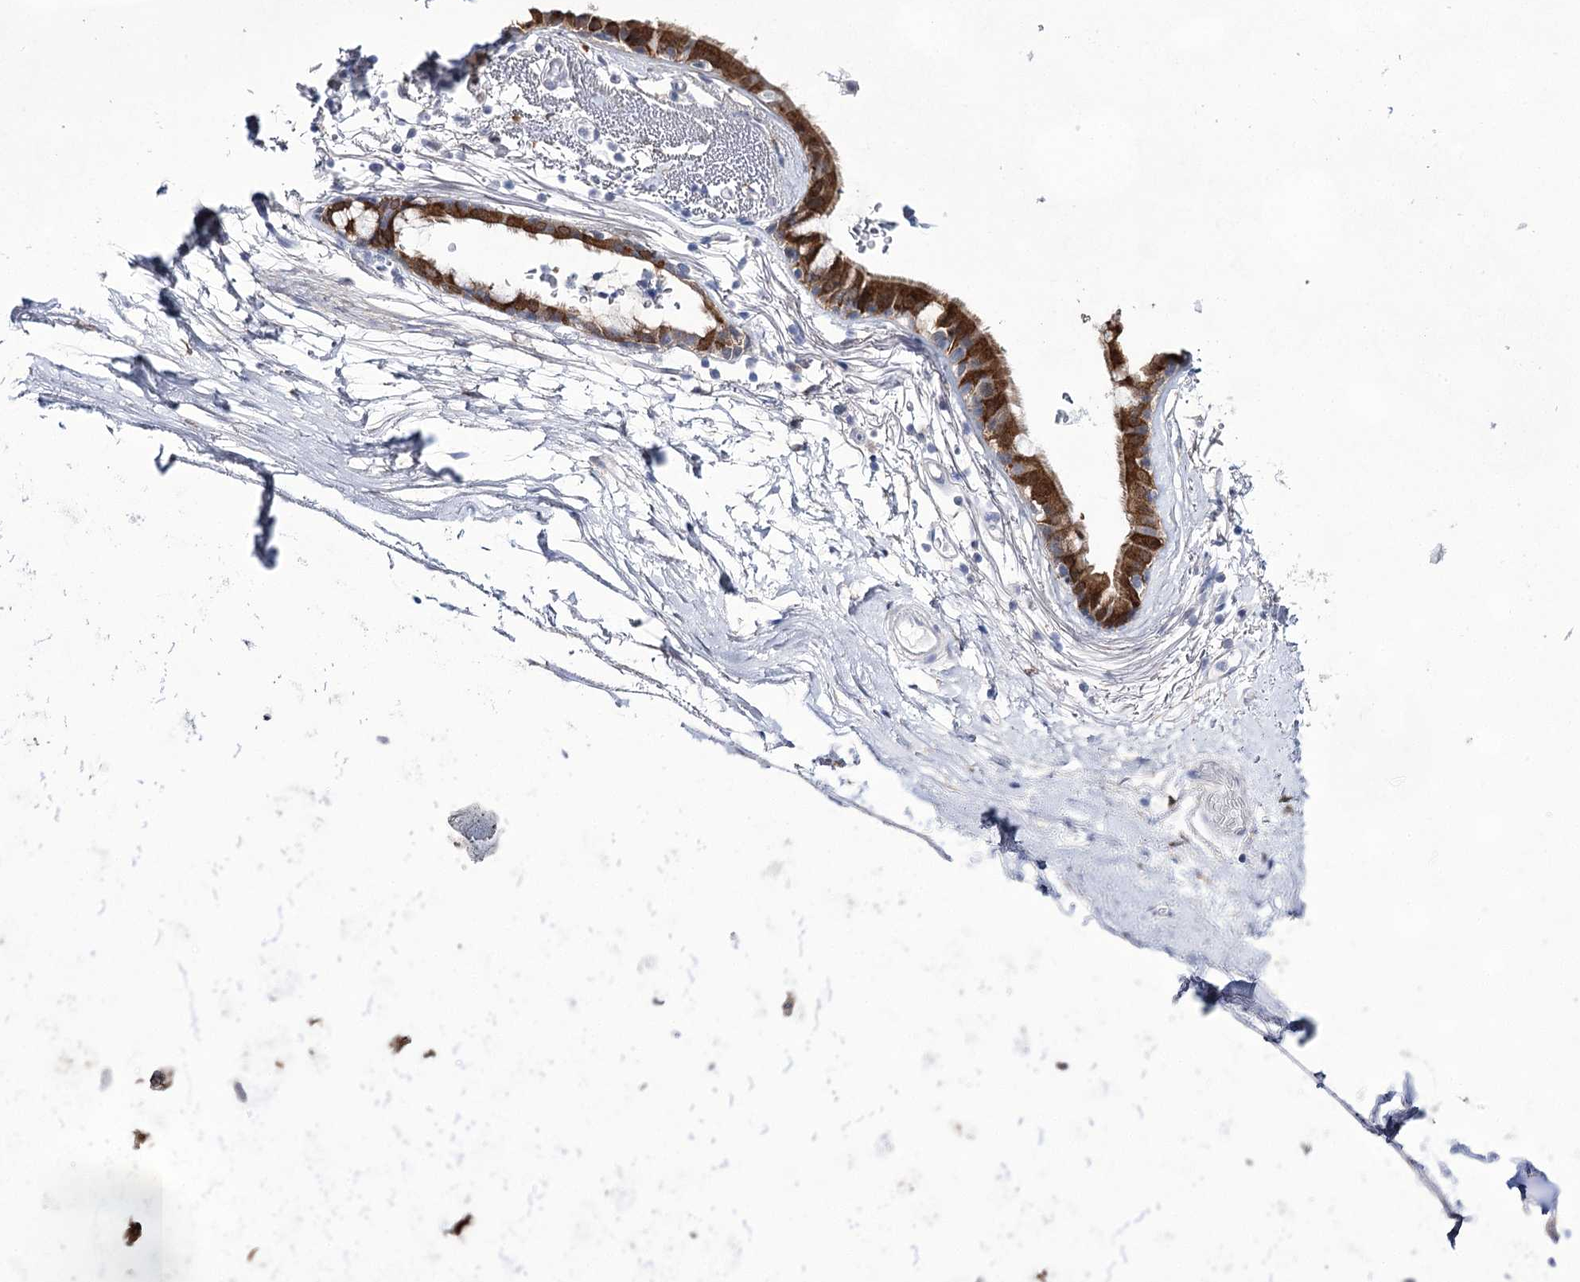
{"staining": {"intensity": "negative", "quantity": "none", "location": "none"}, "tissue": "adipose tissue", "cell_type": "Adipocytes", "image_type": "normal", "snomed": [{"axis": "morphology", "description": "Normal tissue, NOS"}, {"axis": "topography", "description": "Lymph node"}, {"axis": "topography", "description": "Bronchus"}], "caption": "Adipocytes are negative for brown protein staining in unremarkable adipose tissue. (Brightfield microscopy of DAB (3,3'-diaminobenzidine) immunohistochemistry (IHC) at high magnification).", "gene": "UGDH", "patient": {"sex": "male", "age": 63}}